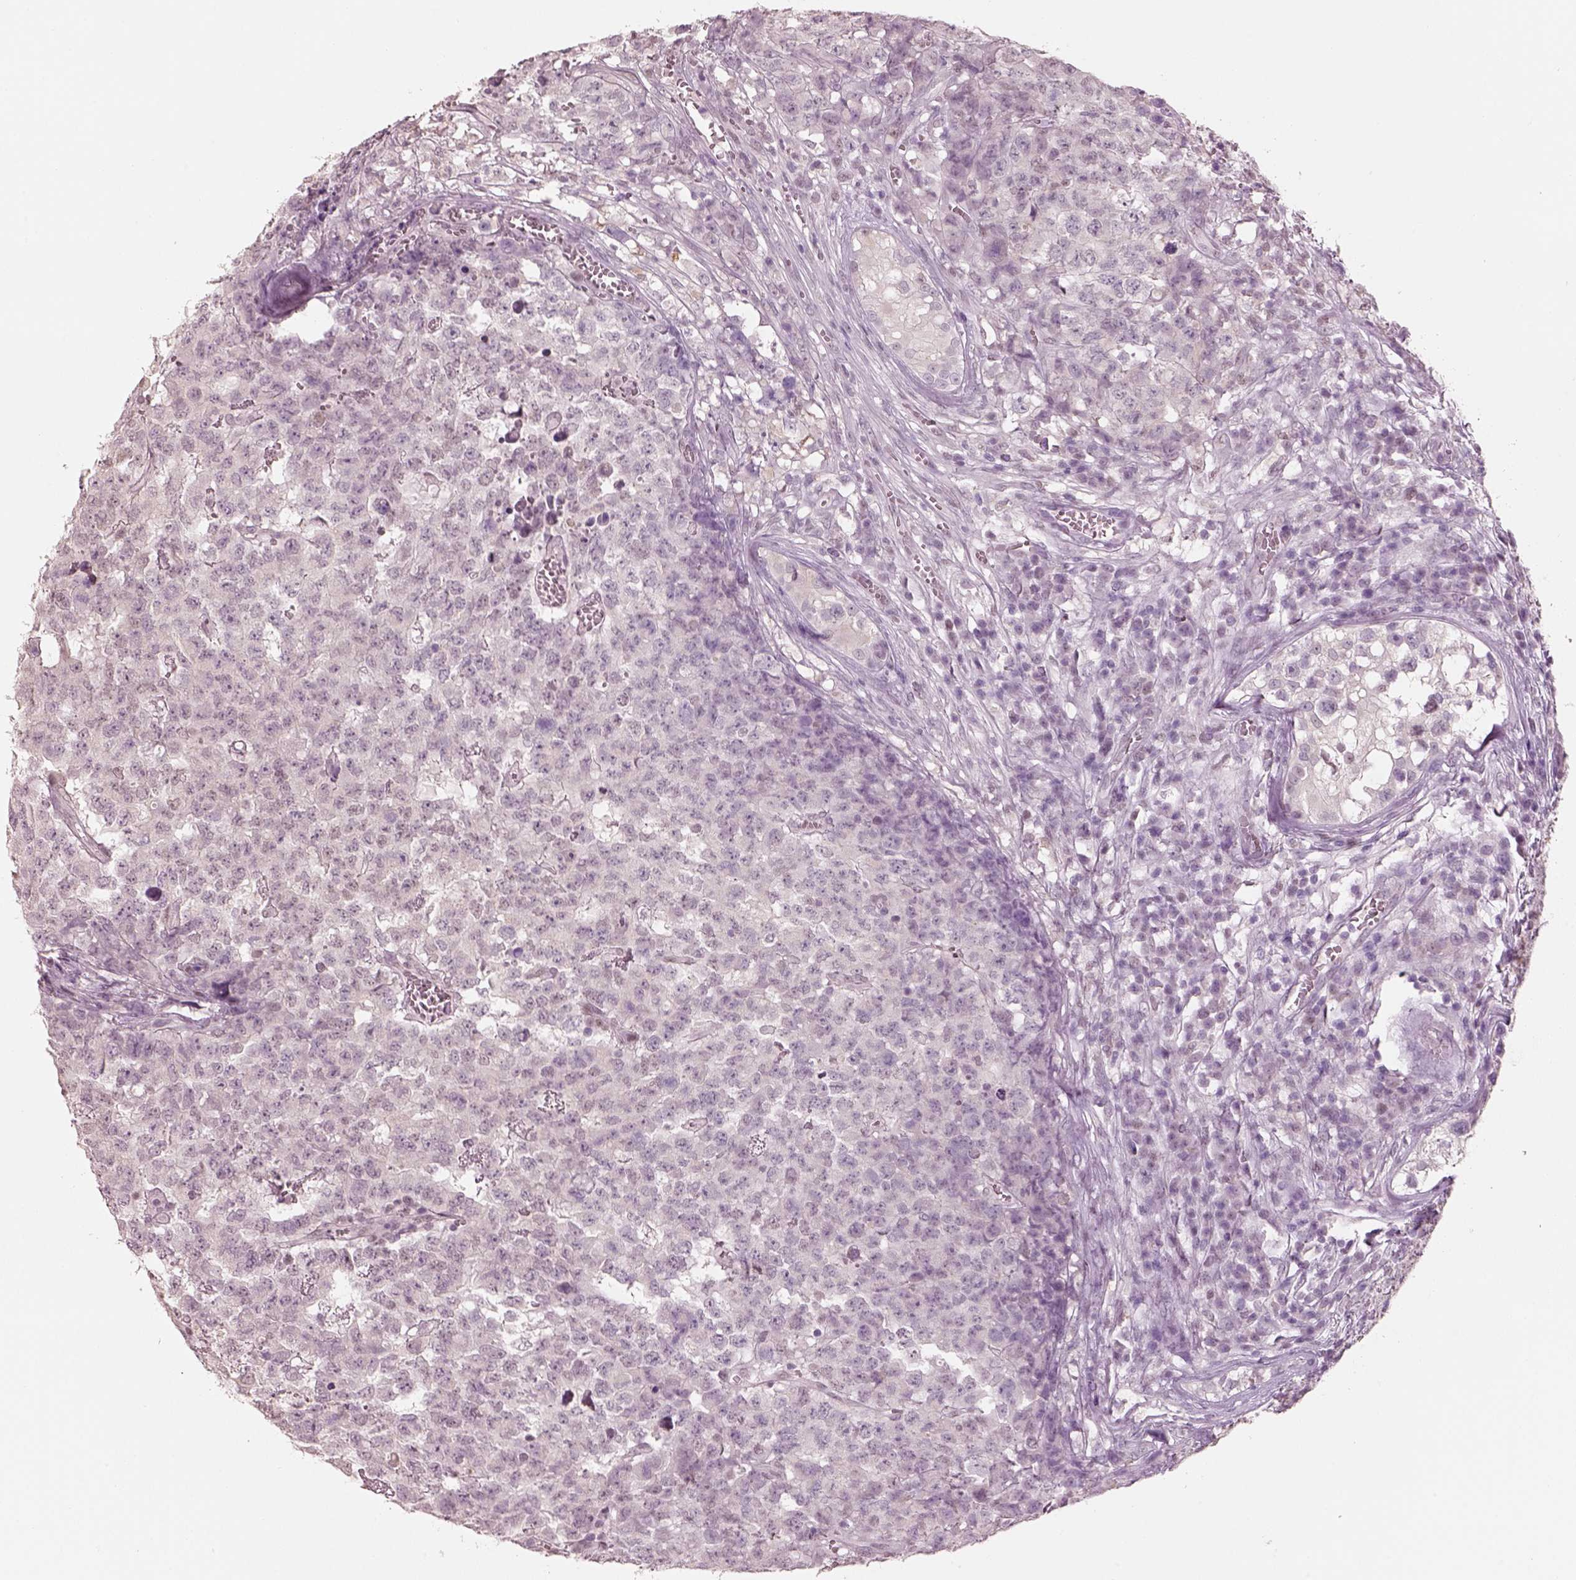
{"staining": {"intensity": "negative", "quantity": "none", "location": "none"}, "tissue": "testis cancer", "cell_type": "Tumor cells", "image_type": "cancer", "snomed": [{"axis": "morphology", "description": "Carcinoma, Embryonal, NOS"}, {"axis": "topography", "description": "Testis"}], "caption": "Human testis cancer (embryonal carcinoma) stained for a protein using IHC exhibits no positivity in tumor cells.", "gene": "ELSPBP1", "patient": {"sex": "male", "age": 23}}